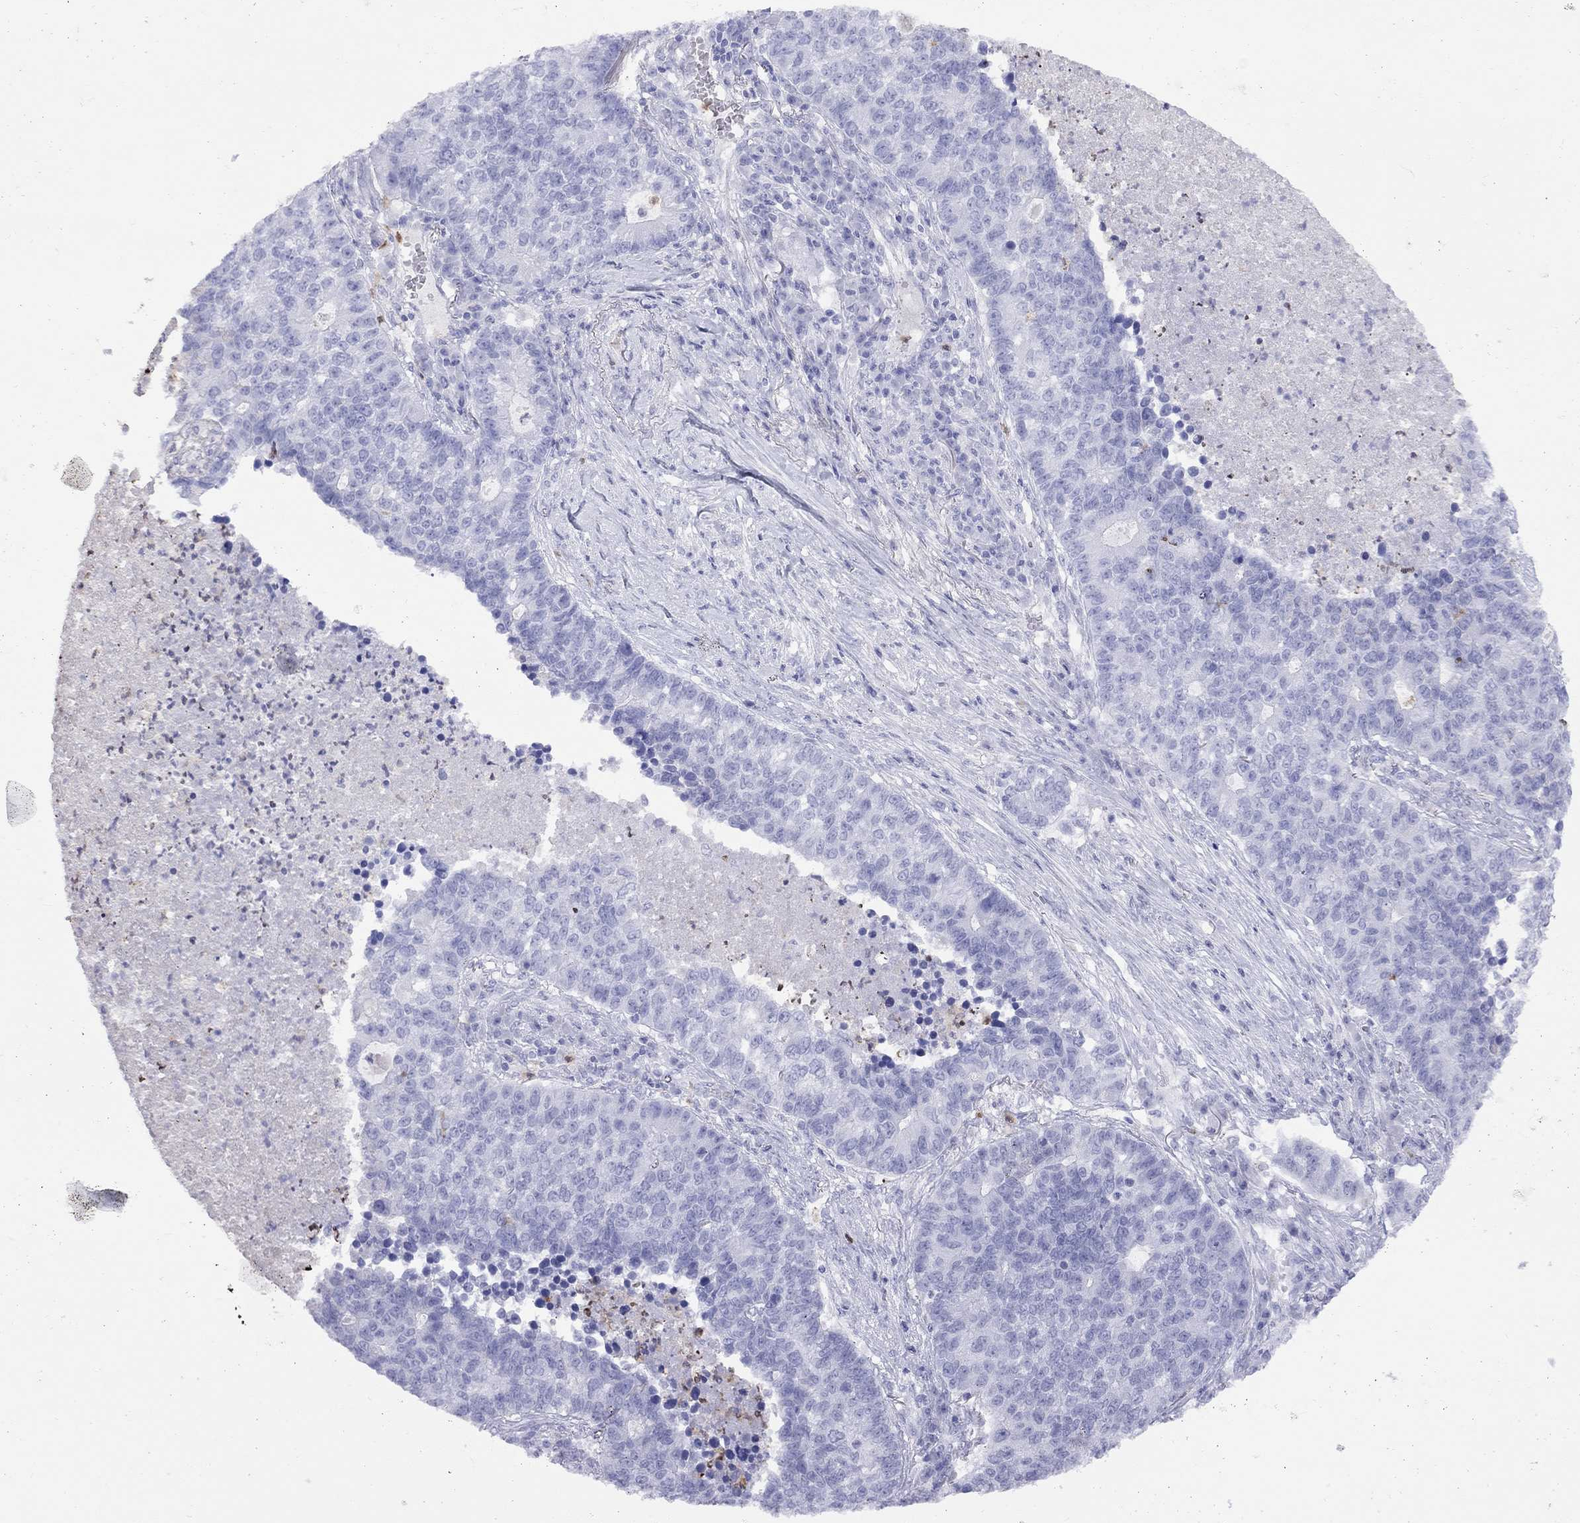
{"staining": {"intensity": "negative", "quantity": "none", "location": "none"}, "tissue": "lung cancer", "cell_type": "Tumor cells", "image_type": "cancer", "snomed": [{"axis": "morphology", "description": "Adenocarcinoma, NOS"}, {"axis": "topography", "description": "Lung"}], "caption": "An image of lung cancer stained for a protein exhibits no brown staining in tumor cells.", "gene": "SLAMF1", "patient": {"sex": "male", "age": 57}}